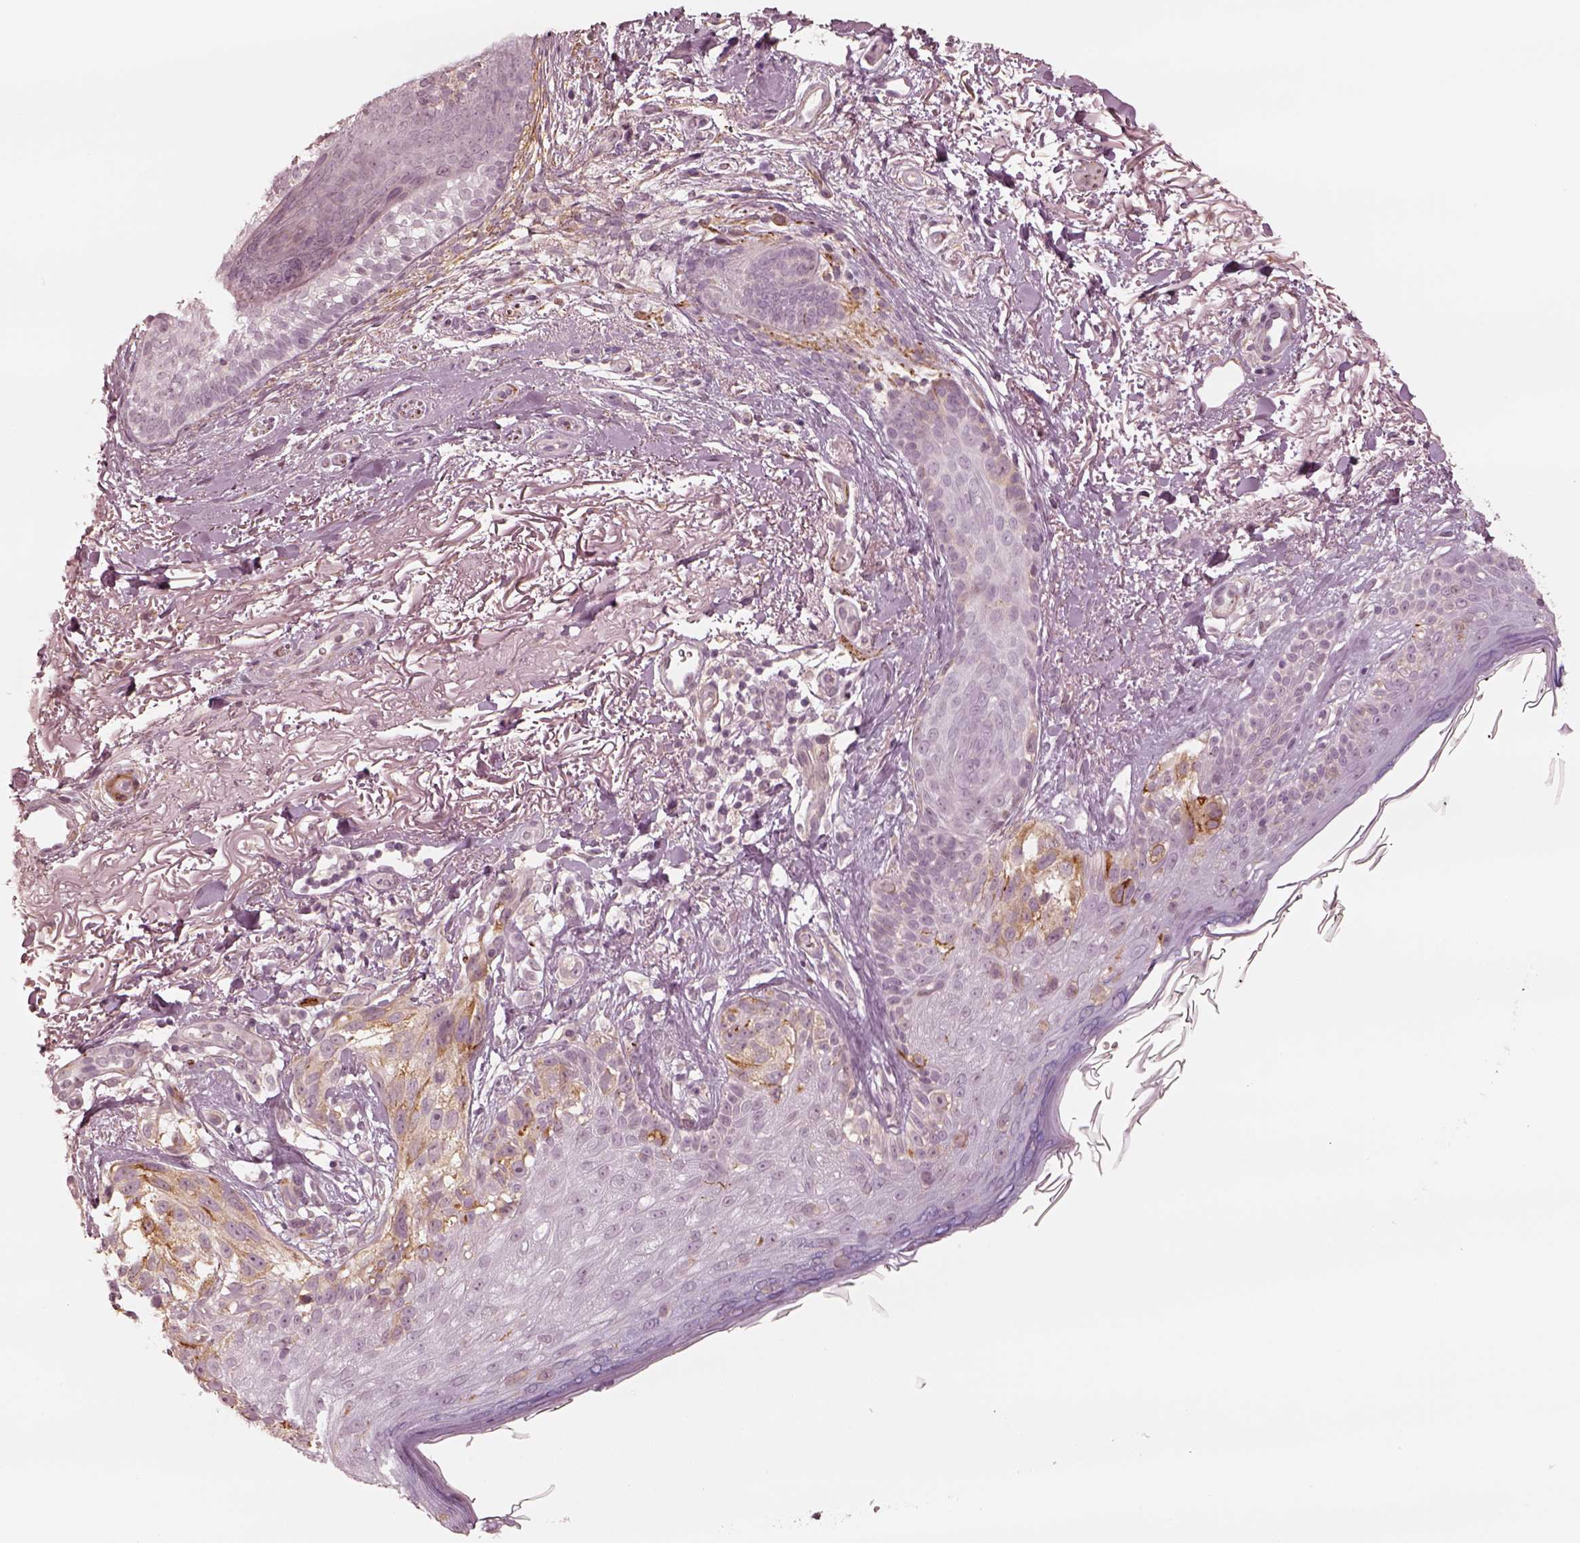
{"staining": {"intensity": "negative", "quantity": "none", "location": "none"}, "tissue": "melanoma", "cell_type": "Tumor cells", "image_type": "cancer", "snomed": [{"axis": "morphology", "description": "Malignant melanoma, NOS"}, {"axis": "topography", "description": "Skin"}], "caption": "Tumor cells show no significant staining in malignant melanoma. (Stains: DAB (3,3'-diaminobenzidine) immunohistochemistry (IHC) with hematoxylin counter stain, Microscopy: brightfield microscopy at high magnification).", "gene": "DNAAF9", "patient": {"sex": "female", "age": 86}}